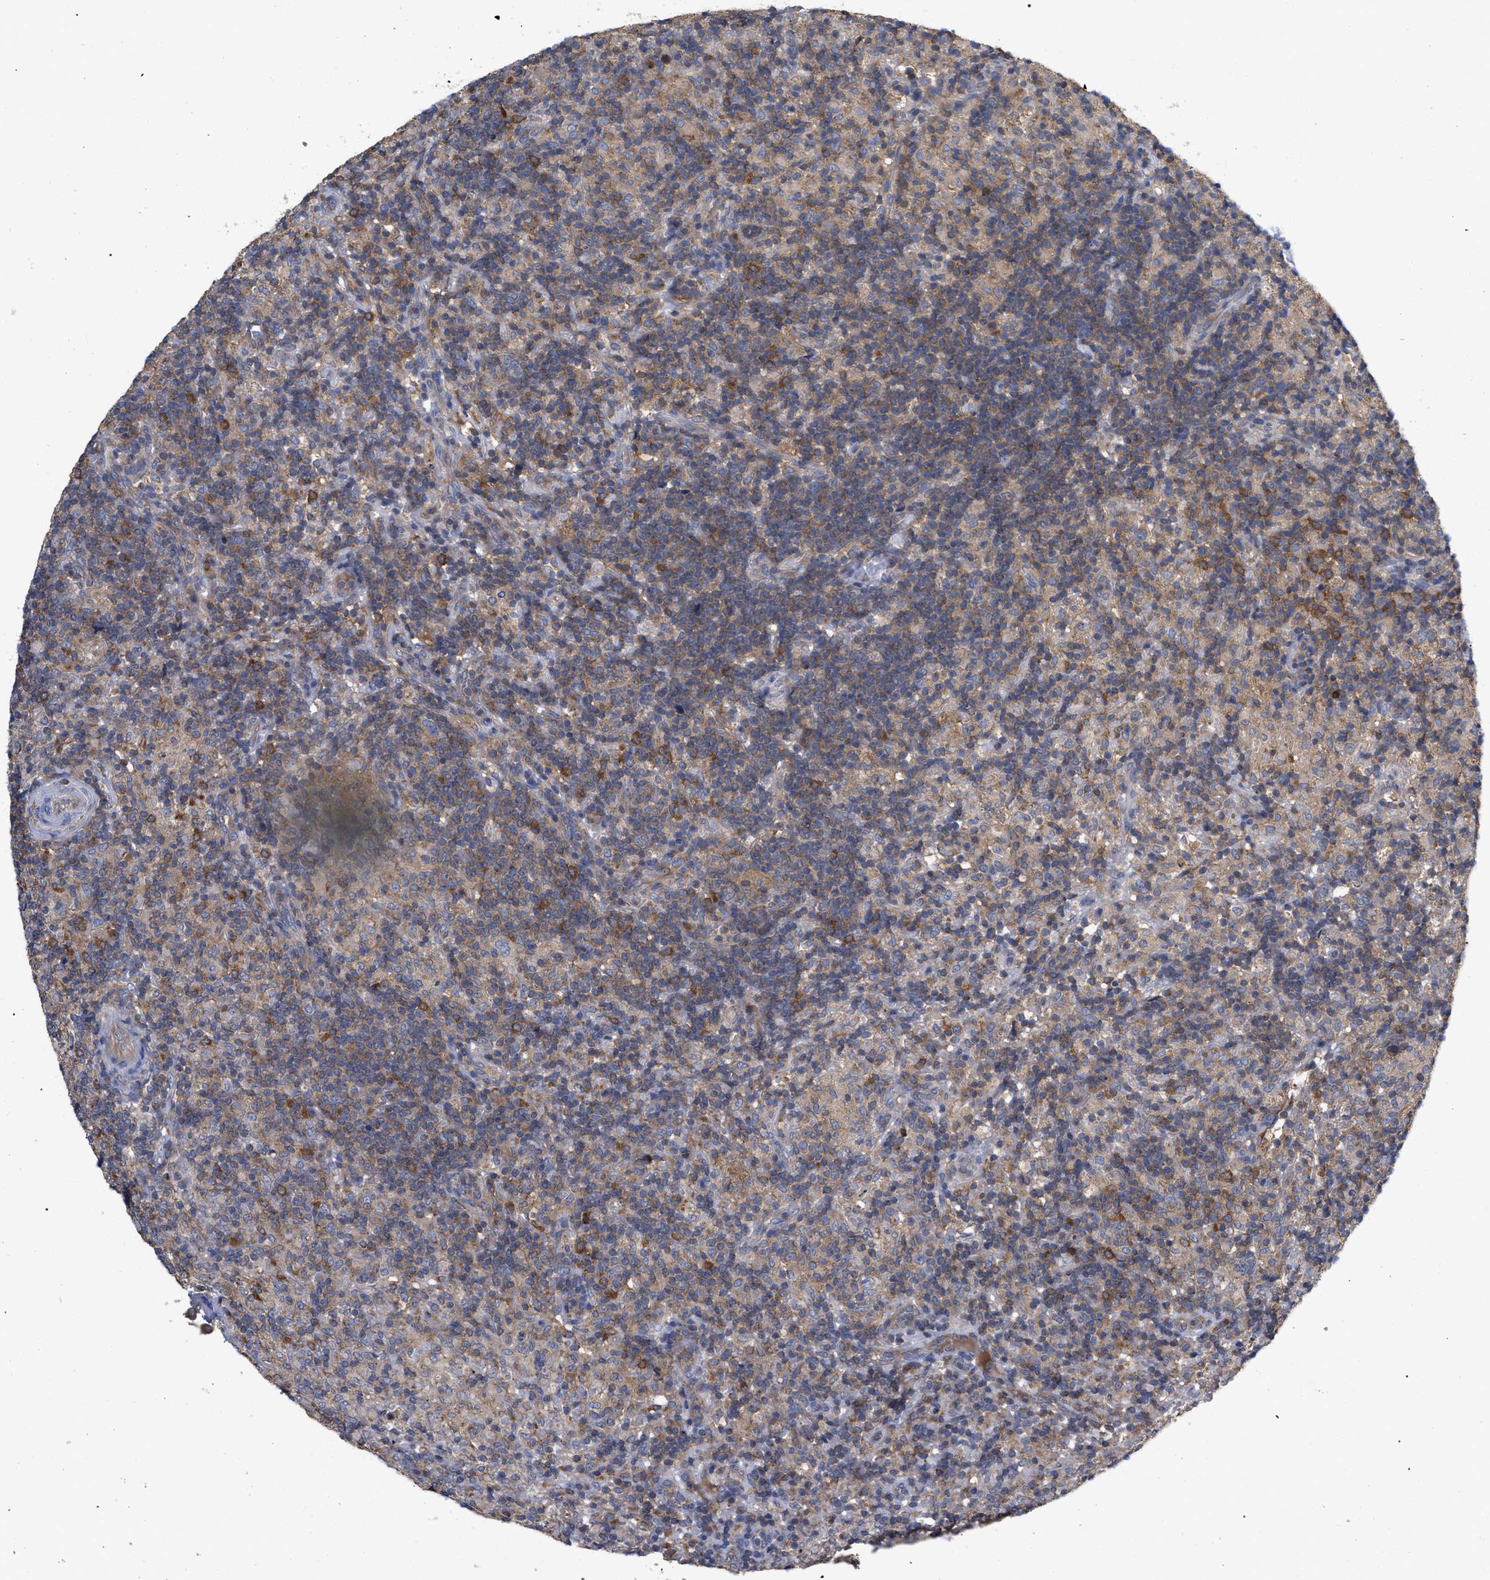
{"staining": {"intensity": "weak", "quantity": "<25%", "location": "cytoplasmic/membranous"}, "tissue": "lymphoma", "cell_type": "Tumor cells", "image_type": "cancer", "snomed": [{"axis": "morphology", "description": "Hodgkin's disease, NOS"}, {"axis": "topography", "description": "Lymph node"}], "caption": "Immunohistochemistry (IHC) micrograph of human Hodgkin's disease stained for a protein (brown), which exhibits no staining in tumor cells. Brightfield microscopy of IHC stained with DAB (brown) and hematoxylin (blue), captured at high magnification.", "gene": "RAP1GDS1", "patient": {"sex": "male", "age": 70}}